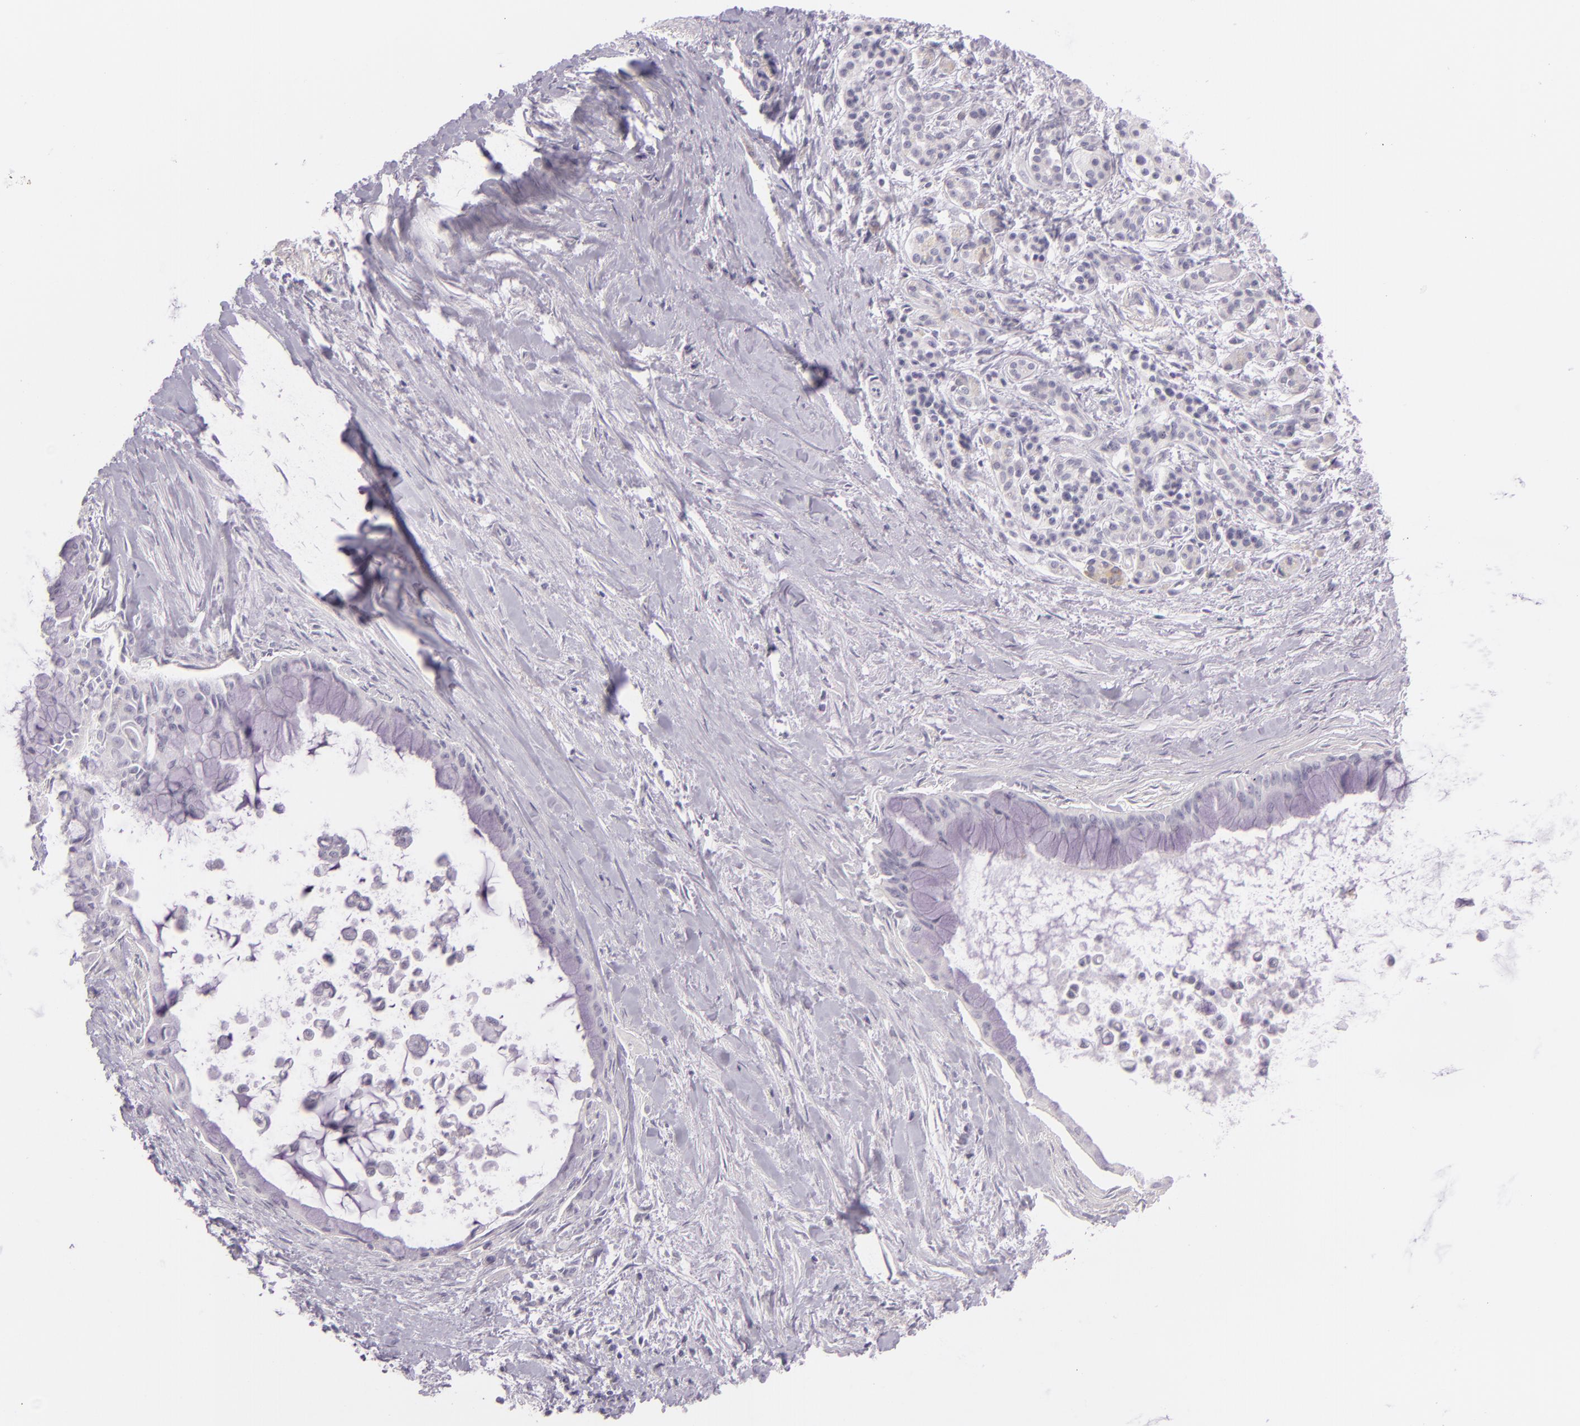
{"staining": {"intensity": "negative", "quantity": "none", "location": "none"}, "tissue": "pancreatic cancer", "cell_type": "Tumor cells", "image_type": "cancer", "snomed": [{"axis": "morphology", "description": "Adenocarcinoma, NOS"}, {"axis": "topography", "description": "Pancreas"}], "caption": "DAB immunohistochemical staining of pancreatic adenocarcinoma demonstrates no significant staining in tumor cells.", "gene": "CBS", "patient": {"sex": "male", "age": 59}}